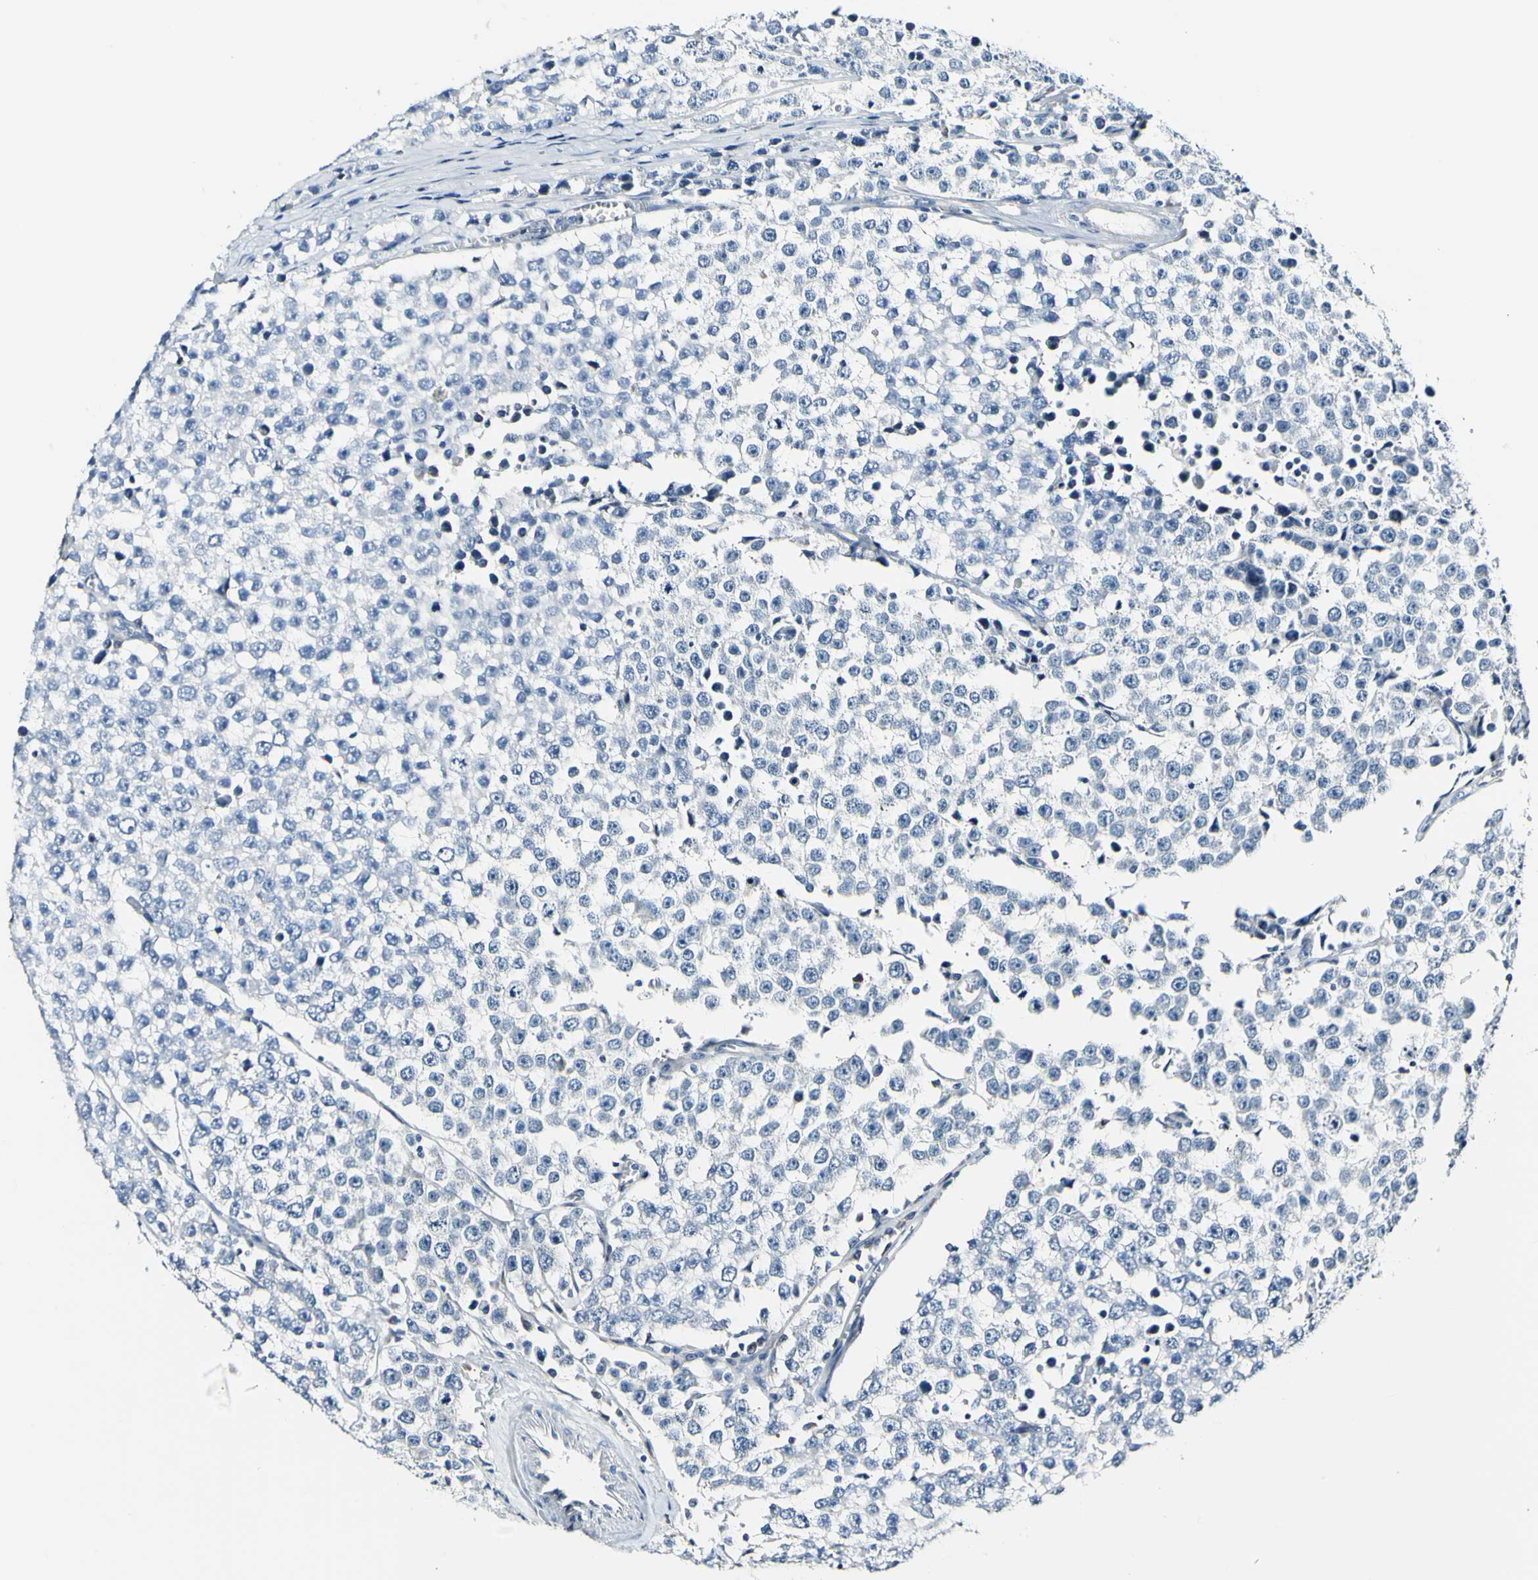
{"staining": {"intensity": "negative", "quantity": "none", "location": "none"}, "tissue": "testis cancer", "cell_type": "Tumor cells", "image_type": "cancer", "snomed": [{"axis": "morphology", "description": "Seminoma, NOS"}, {"axis": "morphology", "description": "Carcinoma, Embryonal, NOS"}, {"axis": "topography", "description": "Testis"}], "caption": "A high-resolution histopathology image shows IHC staining of testis seminoma, which displays no significant expression in tumor cells.", "gene": "COL6A3", "patient": {"sex": "male", "age": 52}}